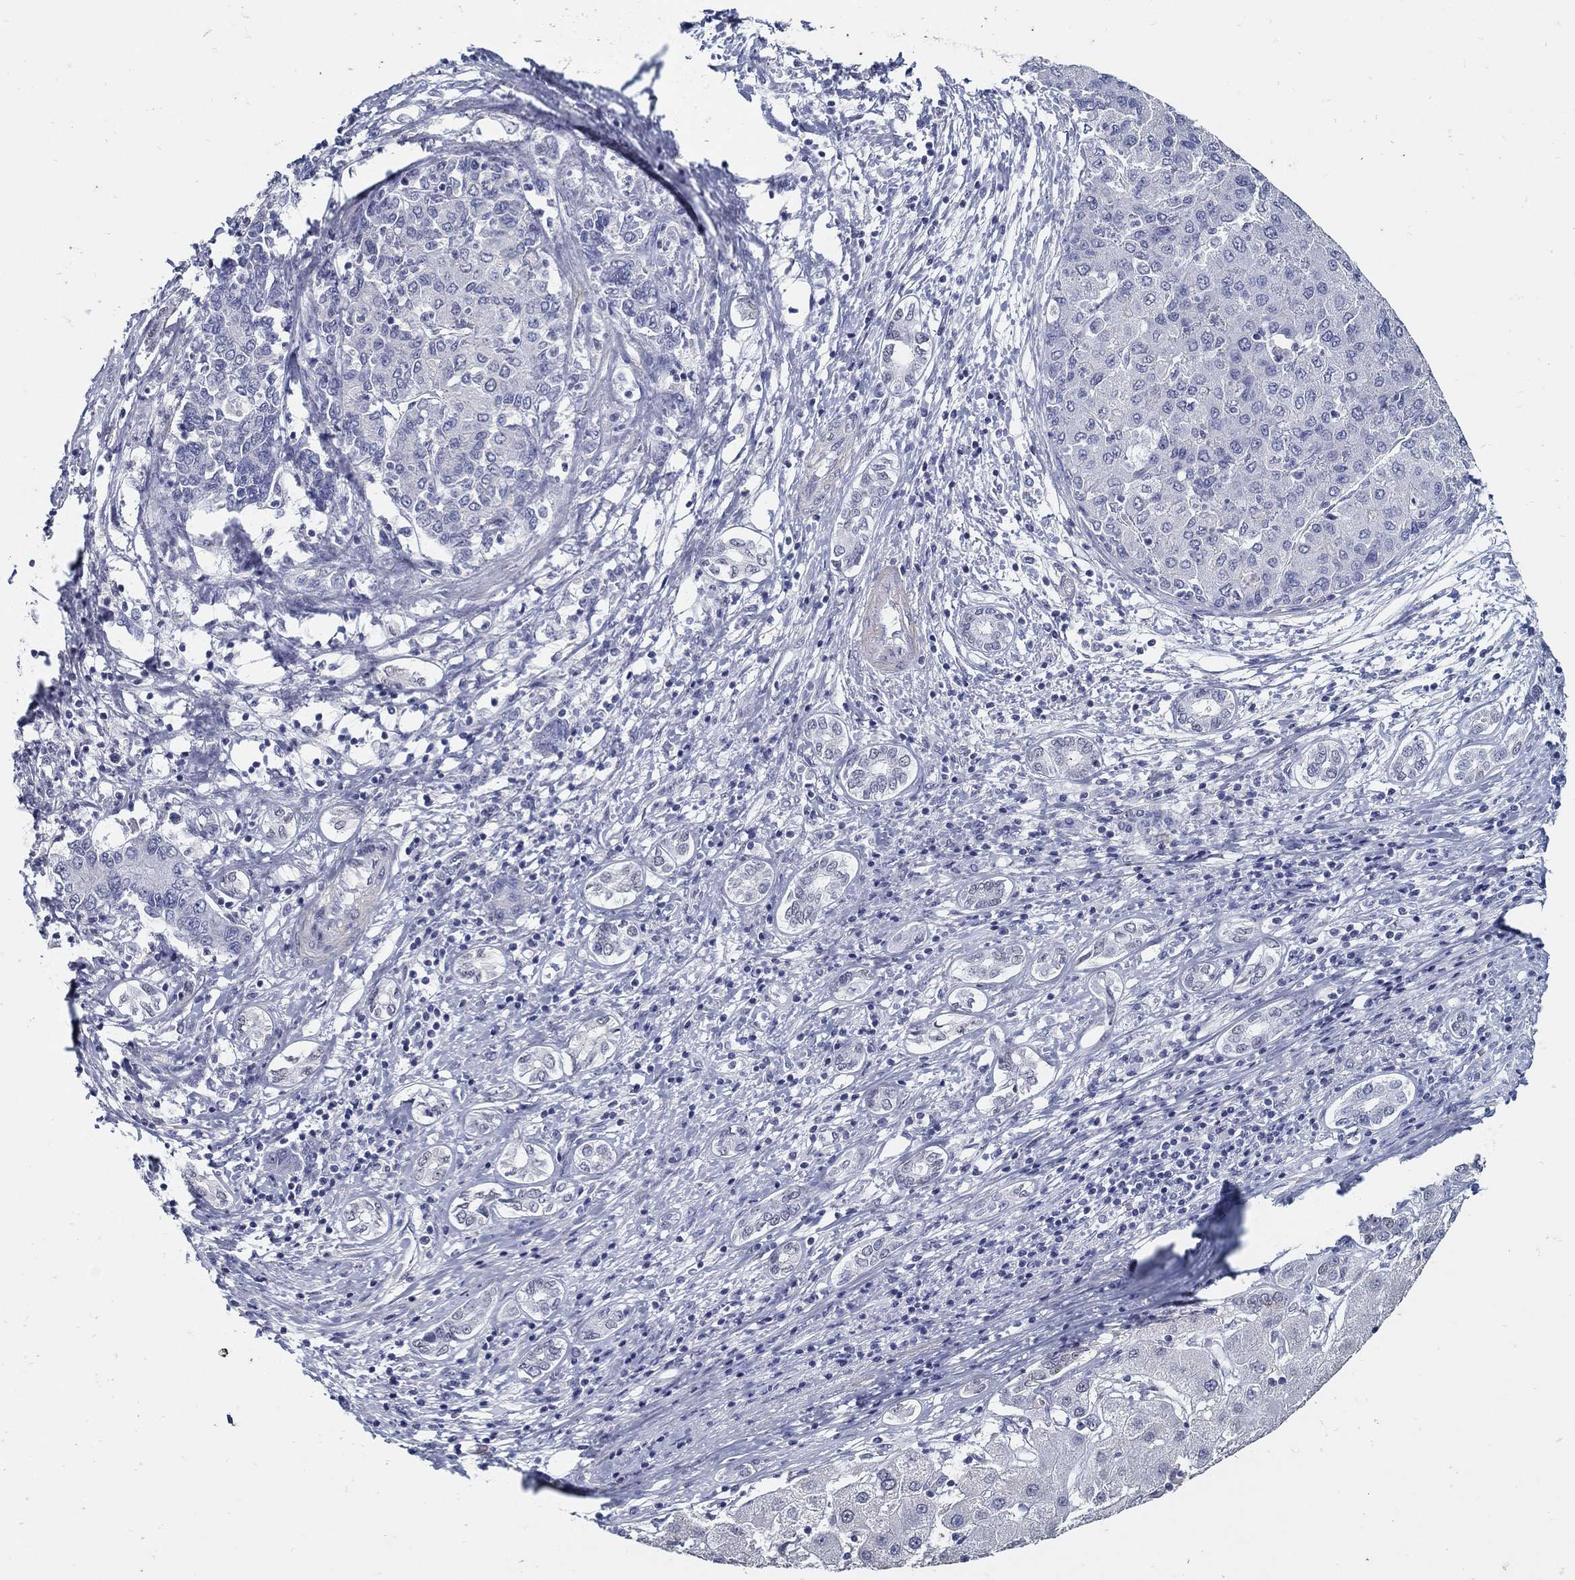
{"staining": {"intensity": "negative", "quantity": "none", "location": "none"}, "tissue": "liver cancer", "cell_type": "Tumor cells", "image_type": "cancer", "snomed": [{"axis": "morphology", "description": "Carcinoma, Hepatocellular, NOS"}, {"axis": "topography", "description": "Liver"}], "caption": "High magnification brightfield microscopy of liver hepatocellular carcinoma stained with DAB (brown) and counterstained with hematoxylin (blue): tumor cells show no significant staining.", "gene": "USP29", "patient": {"sex": "male", "age": 65}}